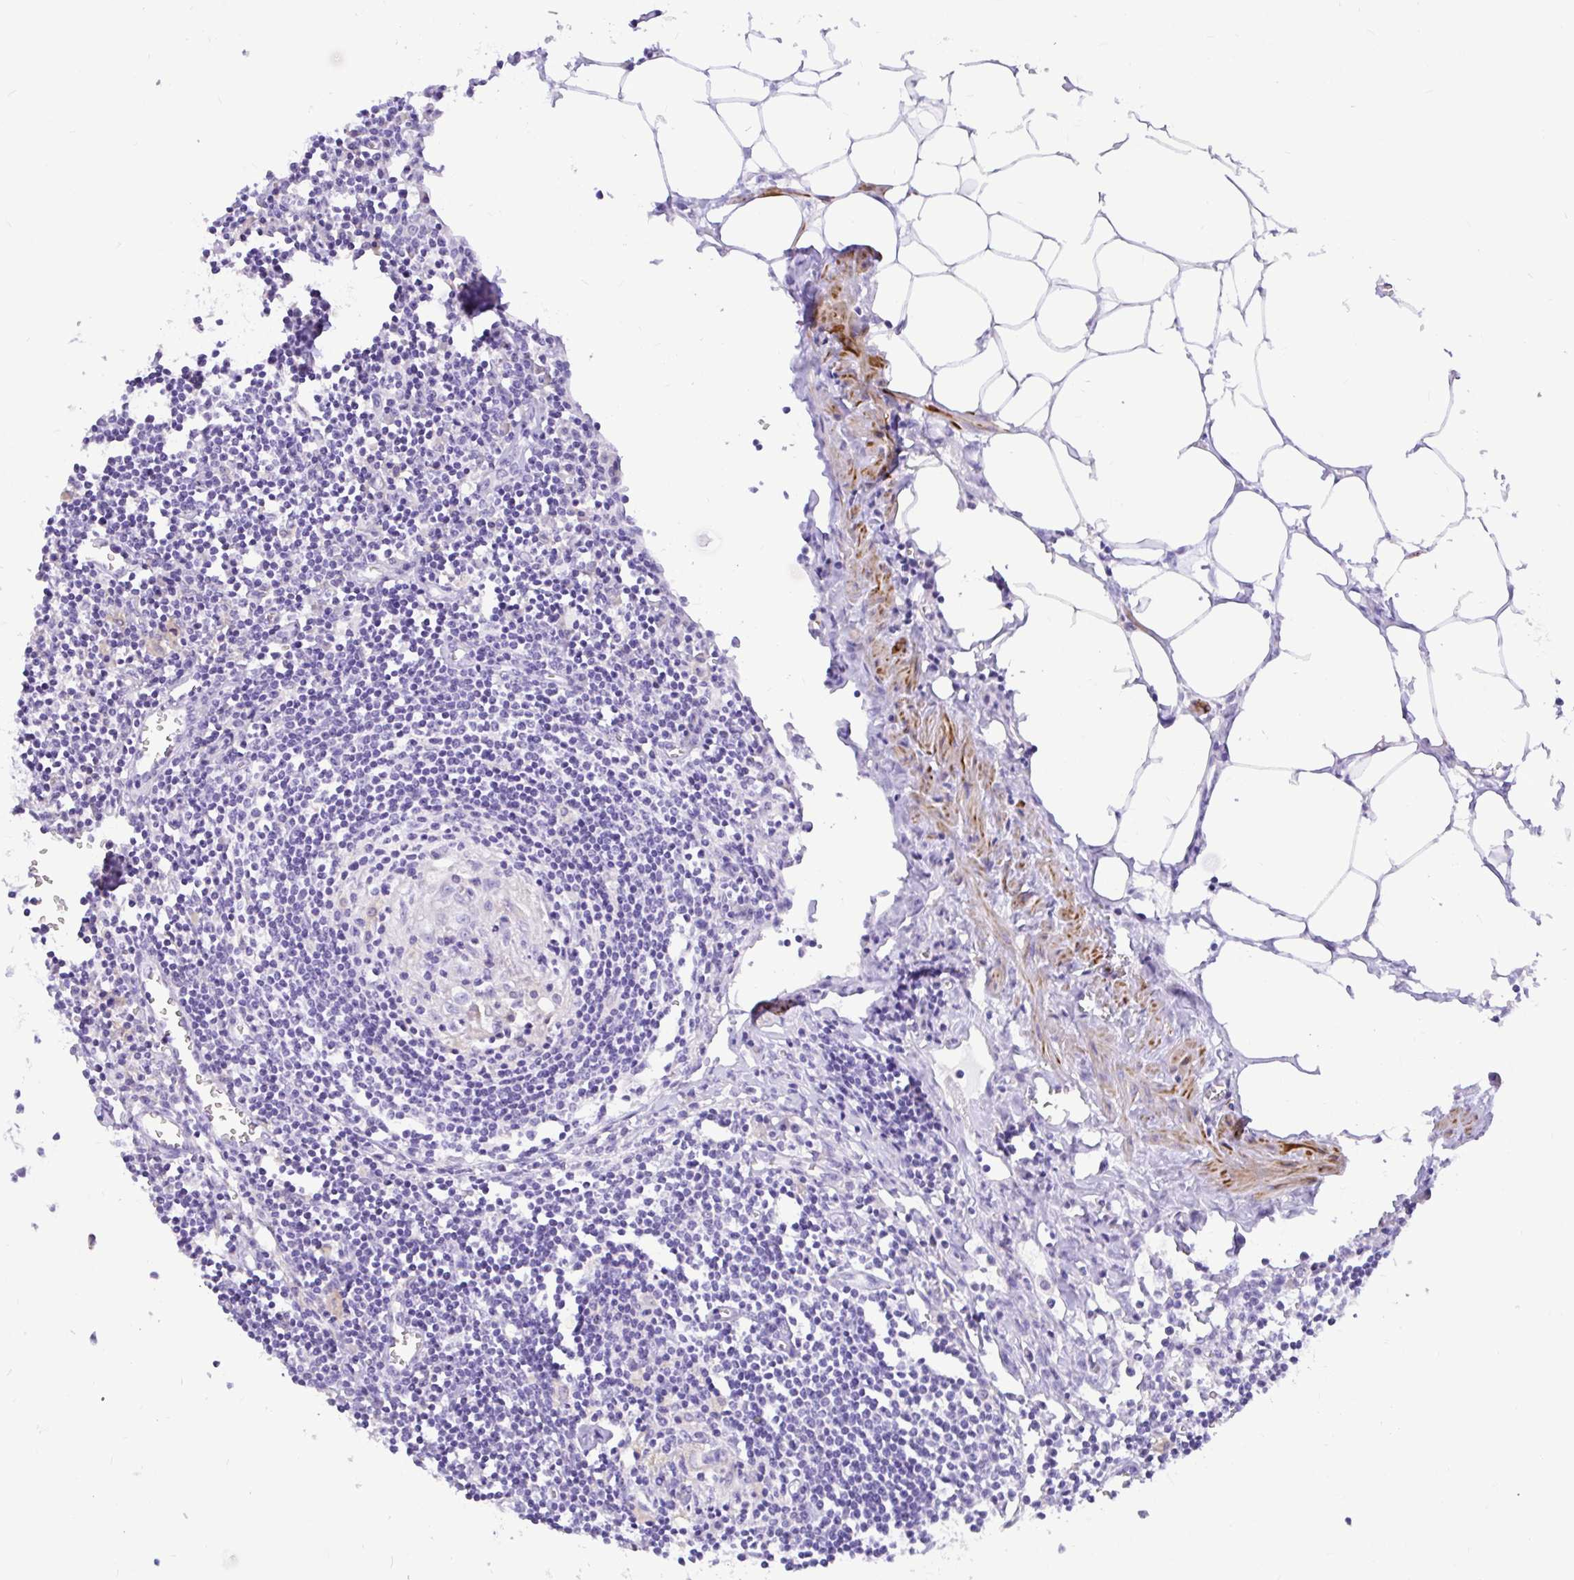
{"staining": {"intensity": "negative", "quantity": "none", "location": "none"}, "tissue": "lymph node", "cell_type": "Germinal center cells", "image_type": "normal", "snomed": [{"axis": "morphology", "description": "Normal tissue, NOS"}, {"axis": "topography", "description": "Lymph node"}], "caption": "Image shows no significant protein staining in germinal center cells of benign lymph node.", "gene": "BACE2", "patient": {"sex": "male", "age": 66}}